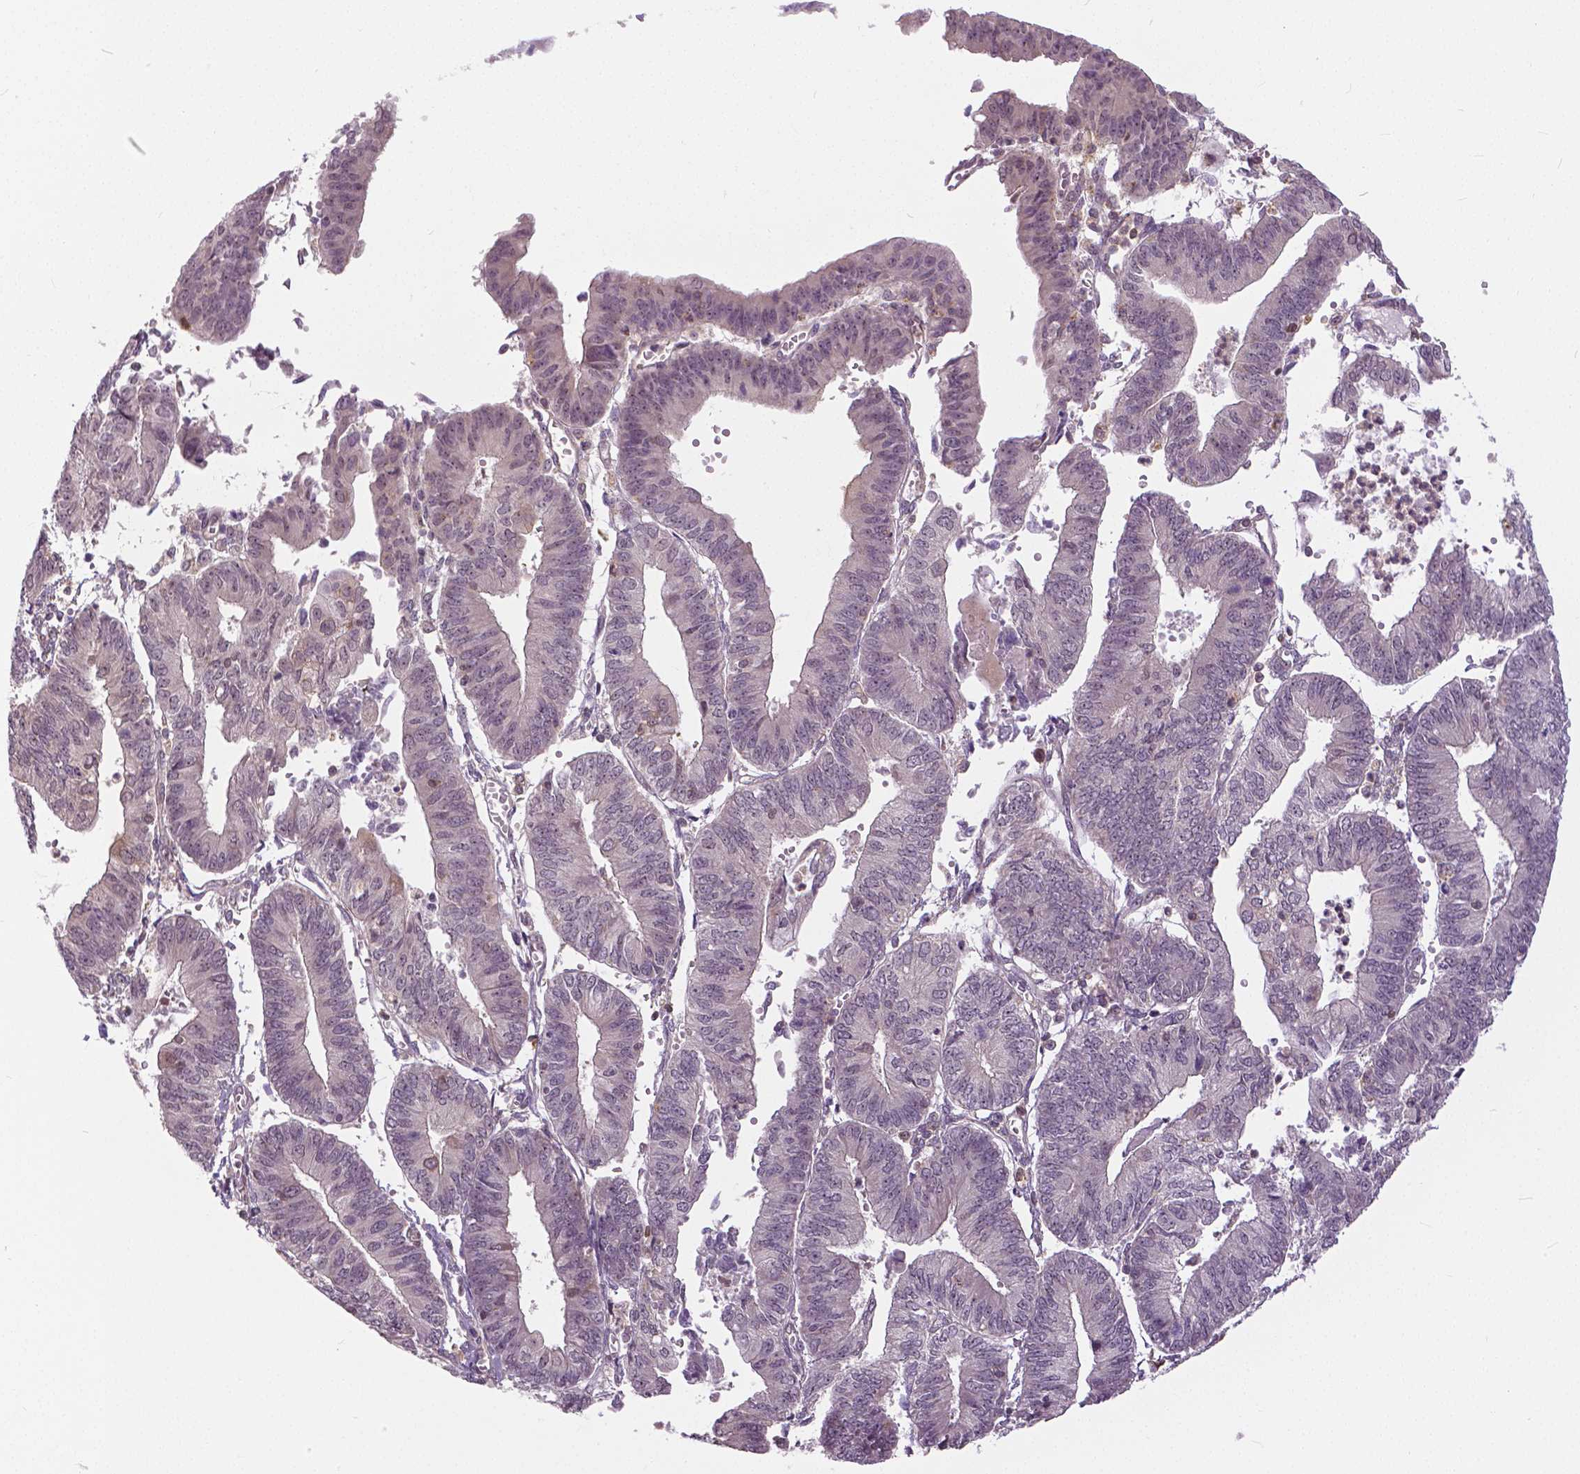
{"staining": {"intensity": "negative", "quantity": "none", "location": "none"}, "tissue": "endometrial cancer", "cell_type": "Tumor cells", "image_type": "cancer", "snomed": [{"axis": "morphology", "description": "Adenocarcinoma, NOS"}, {"axis": "topography", "description": "Endometrium"}], "caption": "Tumor cells are negative for protein expression in human endometrial adenocarcinoma.", "gene": "ANXA13", "patient": {"sex": "female", "age": 65}}